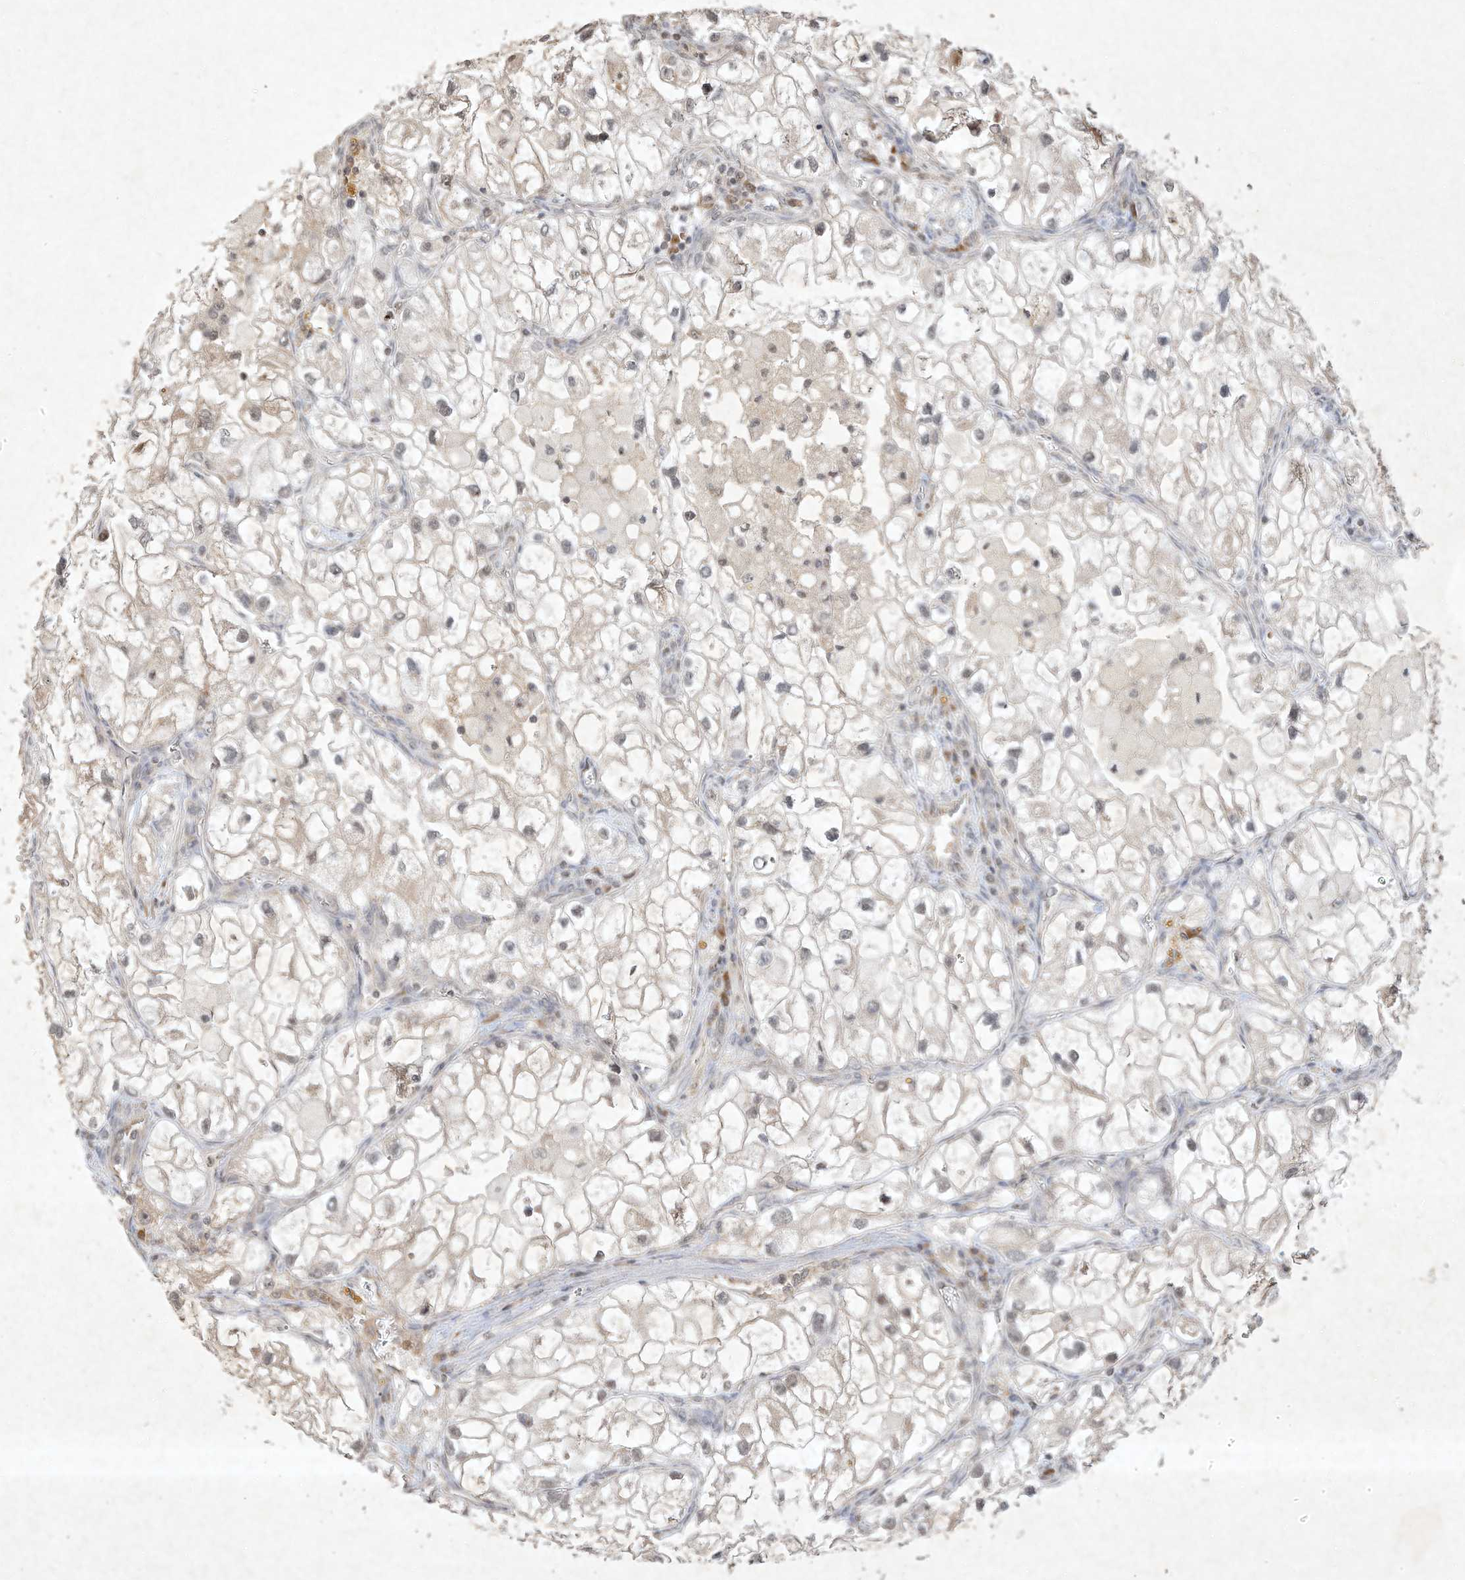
{"staining": {"intensity": "weak", "quantity": "<25%", "location": "nuclear"}, "tissue": "renal cancer", "cell_type": "Tumor cells", "image_type": "cancer", "snomed": [{"axis": "morphology", "description": "Adenocarcinoma, NOS"}, {"axis": "topography", "description": "Kidney"}], "caption": "Immunohistochemical staining of human renal adenocarcinoma reveals no significant staining in tumor cells.", "gene": "BTRC", "patient": {"sex": "female", "age": 70}}